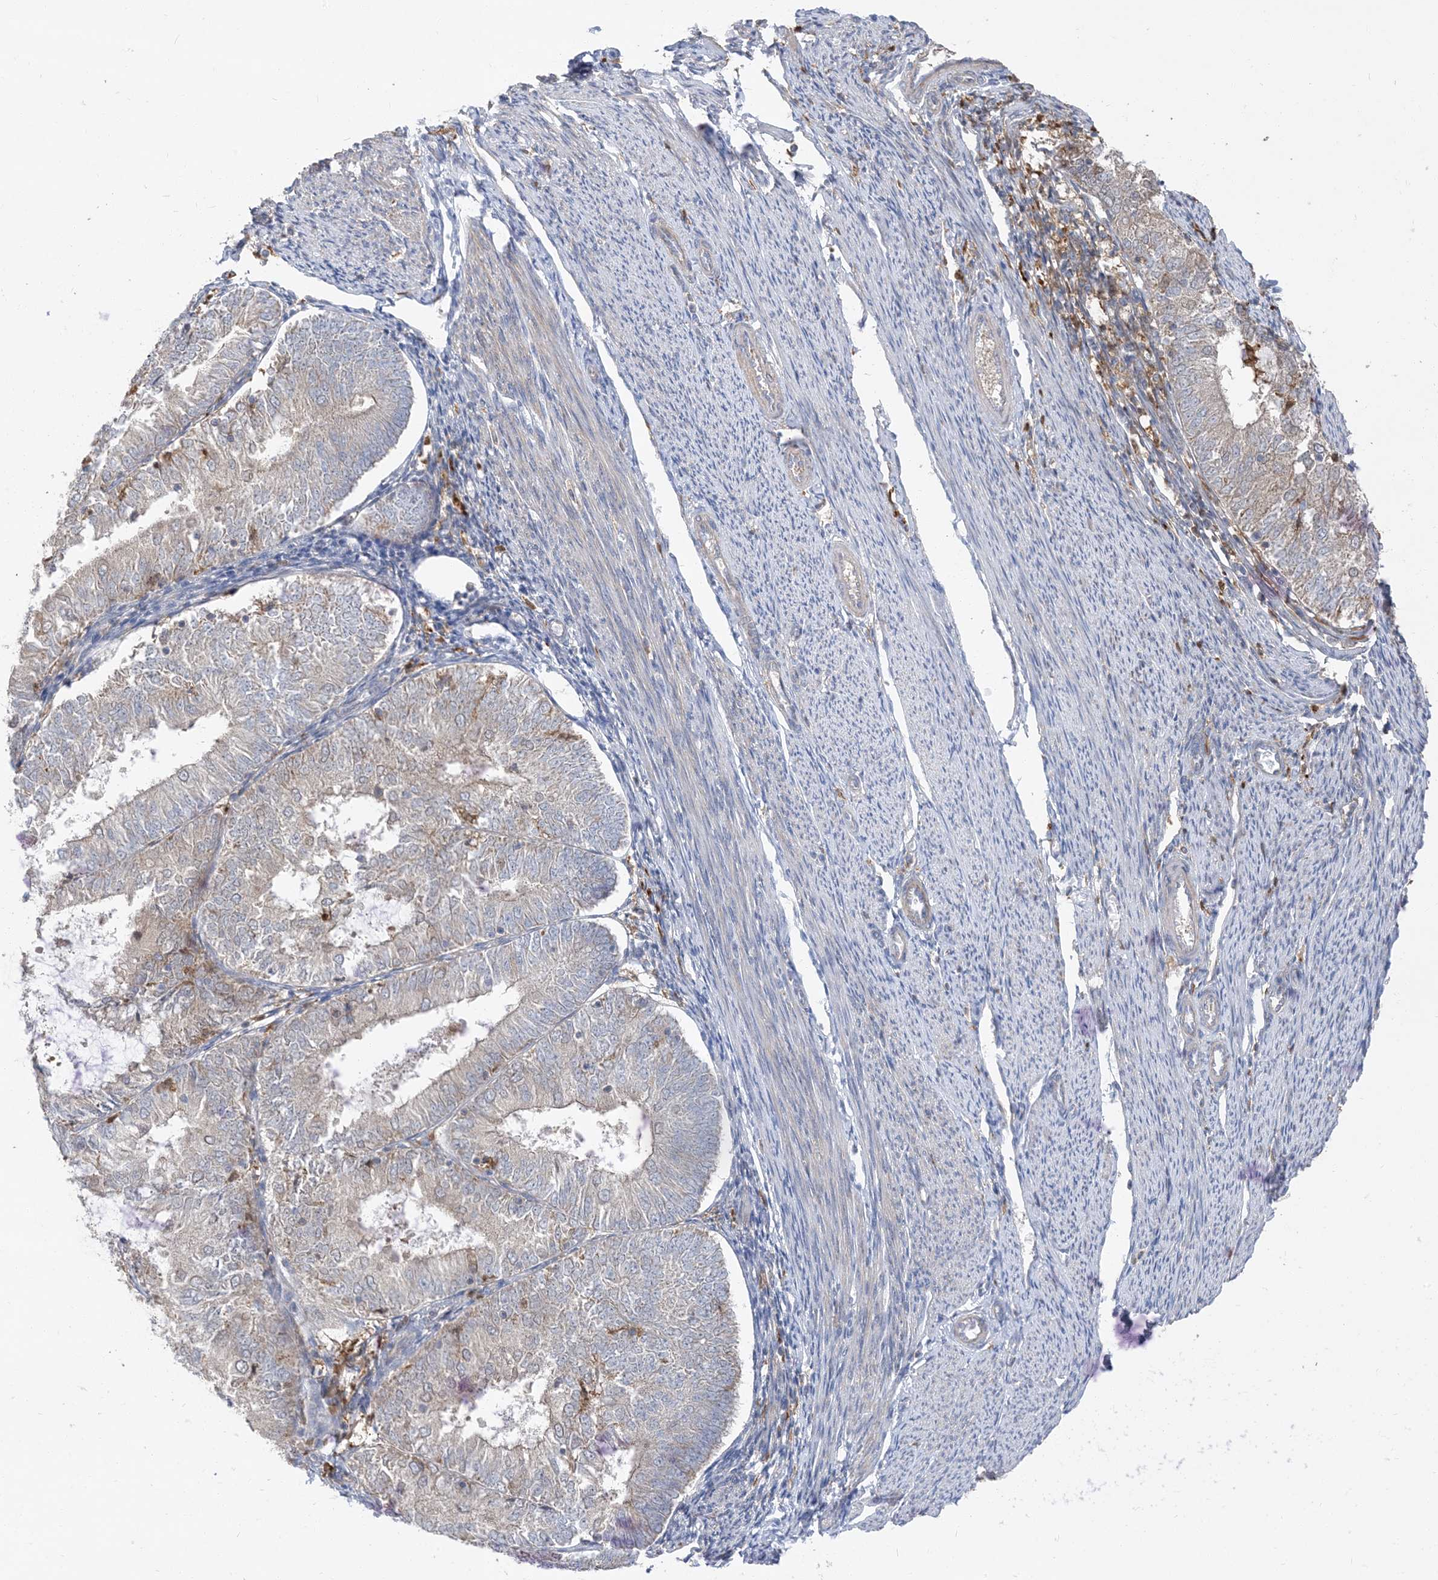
{"staining": {"intensity": "negative", "quantity": "none", "location": "none"}, "tissue": "endometrial cancer", "cell_type": "Tumor cells", "image_type": "cancer", "snomed": [{"axis": "morphology", "description": "Adenocarcinoma, NOS"}, {"axis": "topography", "description": "Endometrium"}], "caption": "Immunohistochemistry photomicrograph of neoplastic tissue: human adenocarcinoma (endometrial) stained with DAB (3,3'-diaminobenzidine) reveals no significant protein positivity in tumor cells. (Stains: DAB immunohistochemistry (IHC) with hematoxylin counter stain, Microscopy: brightfield microscopy at high magnification).", "gene": "NAGK", "patient": {"sex": "female", "age": 57}}